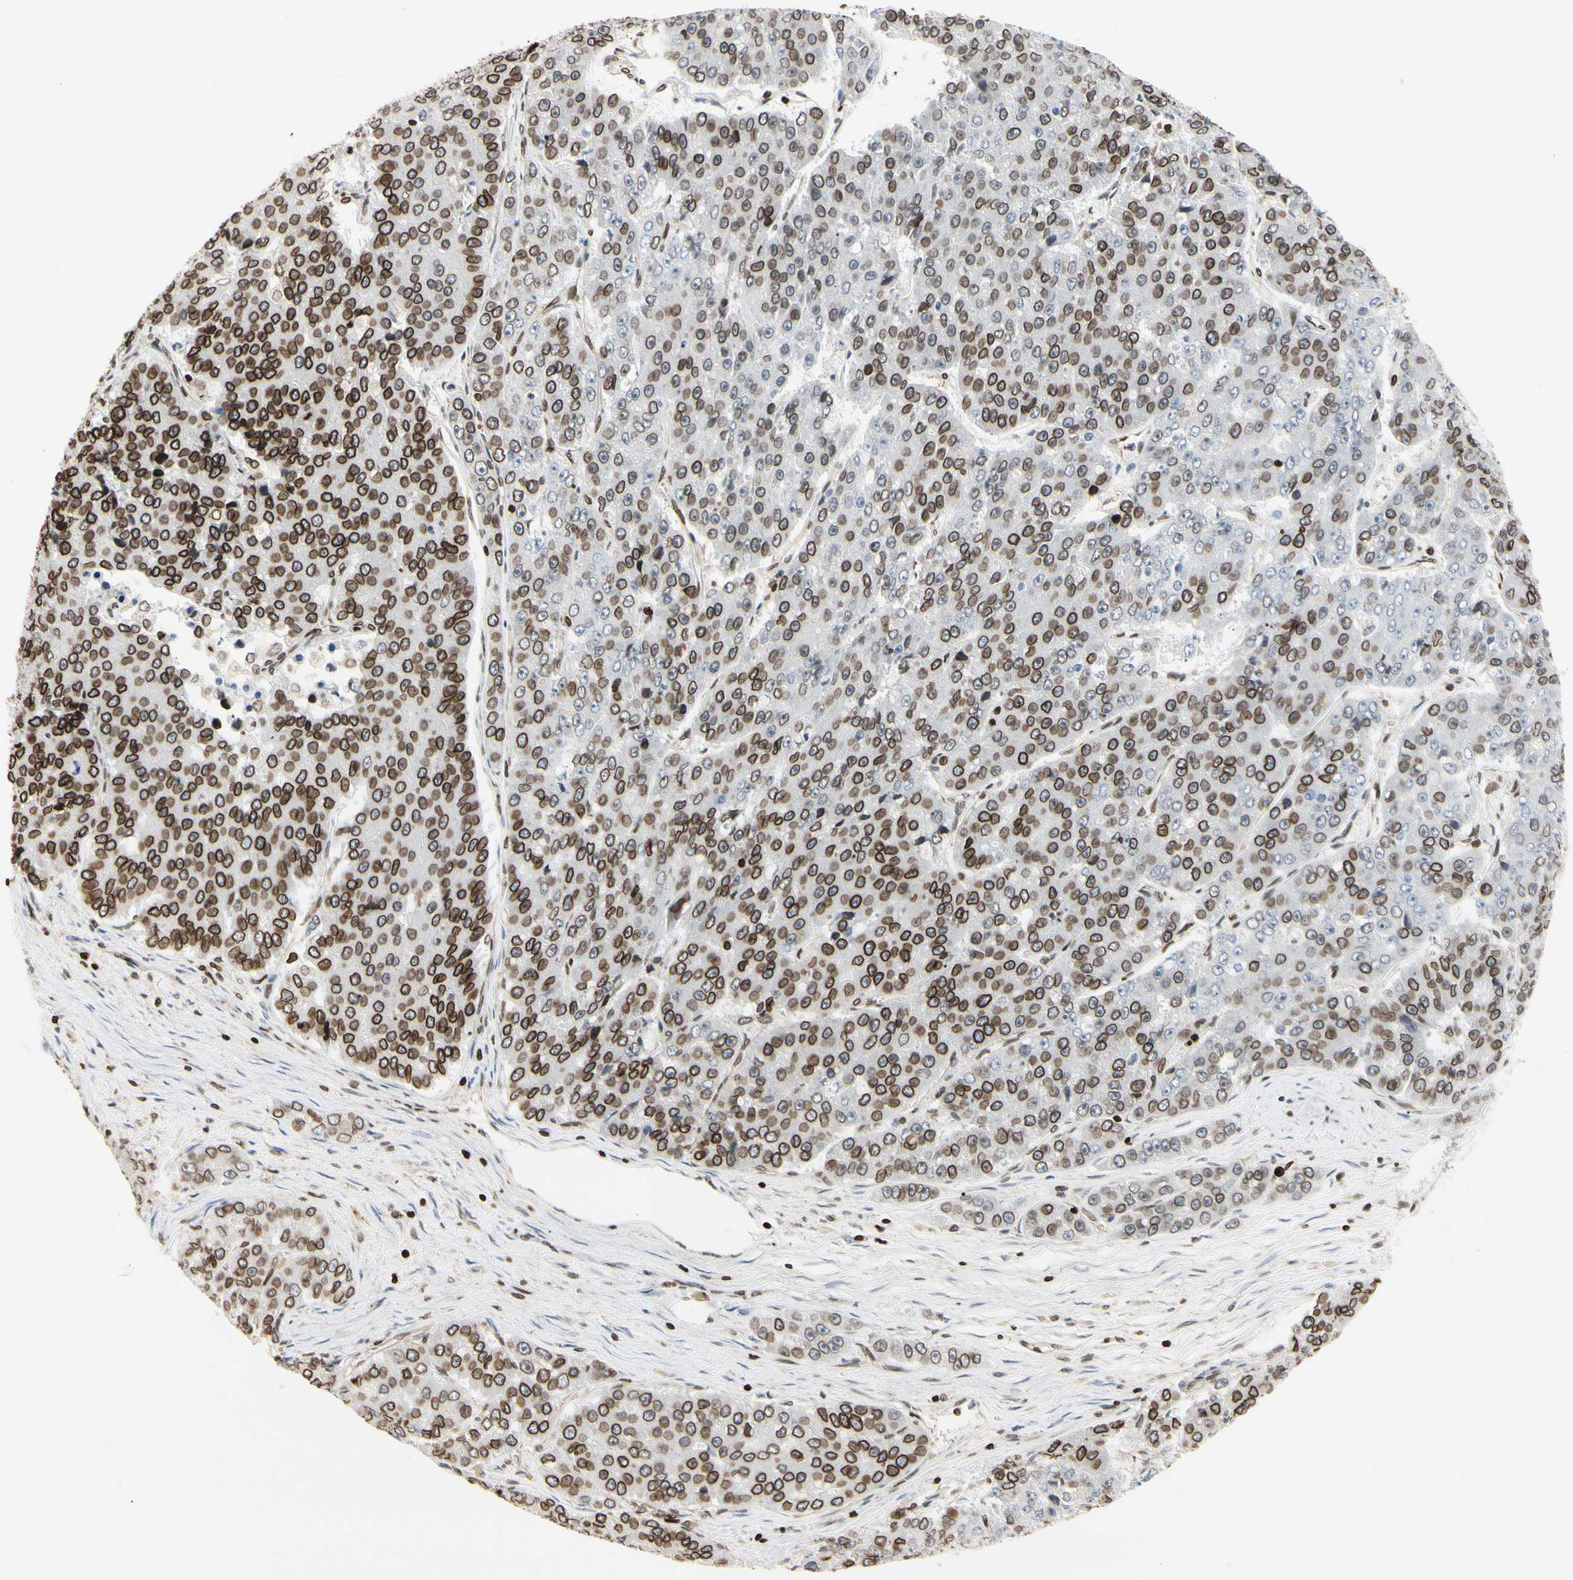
{"staining": {"intensity": "strong", "quantity": ">75%", "location": "cytoplasmic/membranous,nuclear"}, "tissue": "pancreatic cancer", "cell_type": "Tumor cells", "image_type": "cancer", "snomed": [{"axis": "morphology", "description": "Adenocarcinoma, NOS"}, {"axis": "topography", "description": "Pancreas"}], "caption": "A photomicrograph of human pancreatic cancer (adenocarcinoma) stained for a protein exhibits strong cytoplasmic/membranous and nuclear brown staining in tumor cells.", "gene": "TMPO", "patient": {"sex": "male", "age": 50}}